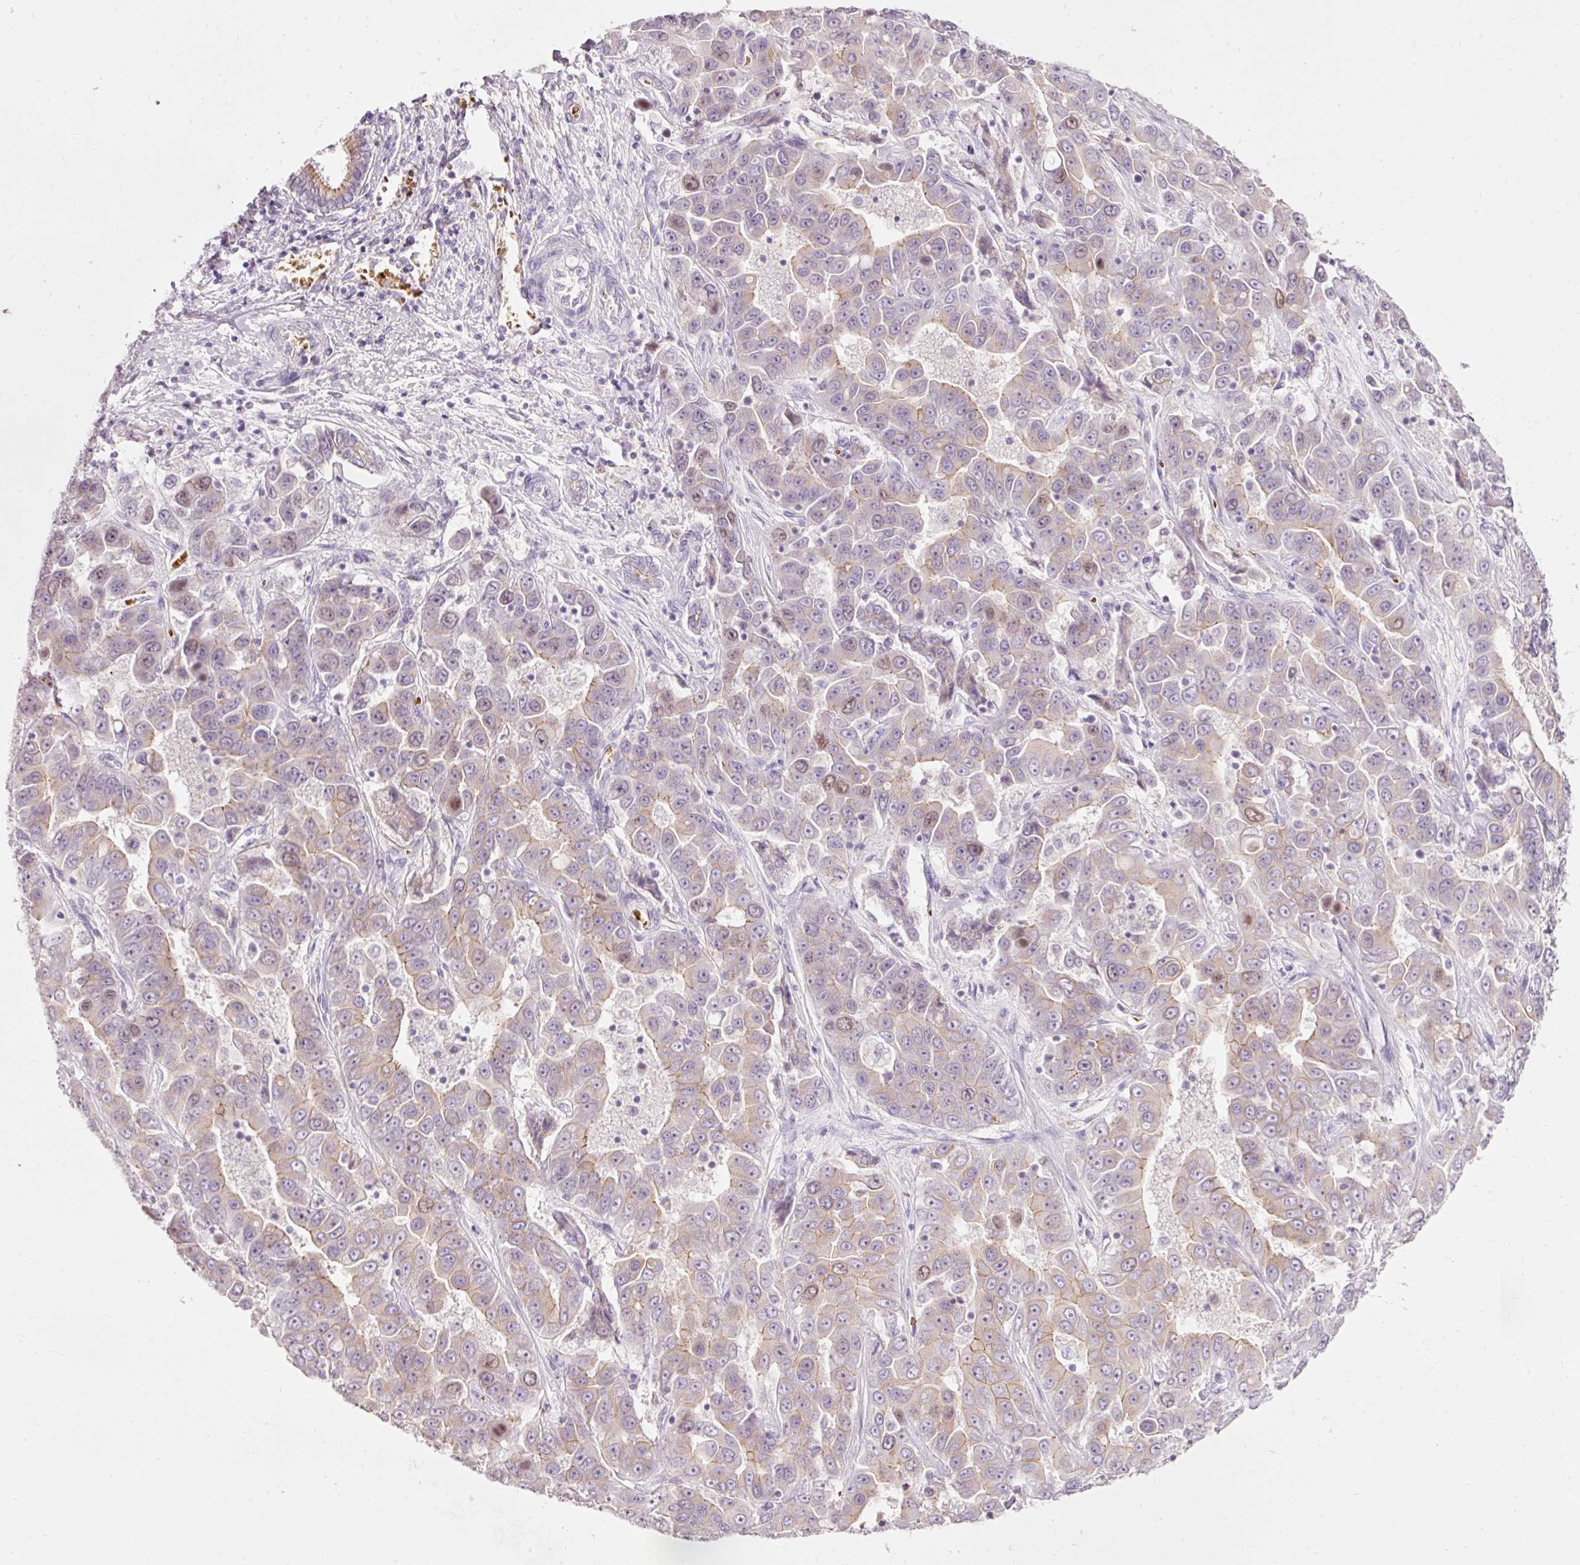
{"staining": {"intensity": "weak", "quantity": "25%-75%", "location": "cytoplasmic/membranous,nuclear"}, "tissue": "liver cancer", "cell_type": "Tumor cells", "image_type": "cancer", "snomed": [{"axis": "morphology", "description": "Cholangiocarcinoma"}, {"axis": "topography", "description": "Liver"}], "caption": "Liver cancer (cholangiocarcinoma) was stained to show a protein in brown. There is low levels of weak cytoplasmic/membranous and nuclear positivity in approximately 25%-75% of tumor cells. The staining was performed using DAB (3,3'-diaminobenzidine), with brown indicating positive protein expression. Nuclei are stained blue with hematoxylin.", "gene": "DHRS11", "patient": {"sex": "female", "age": 52}}